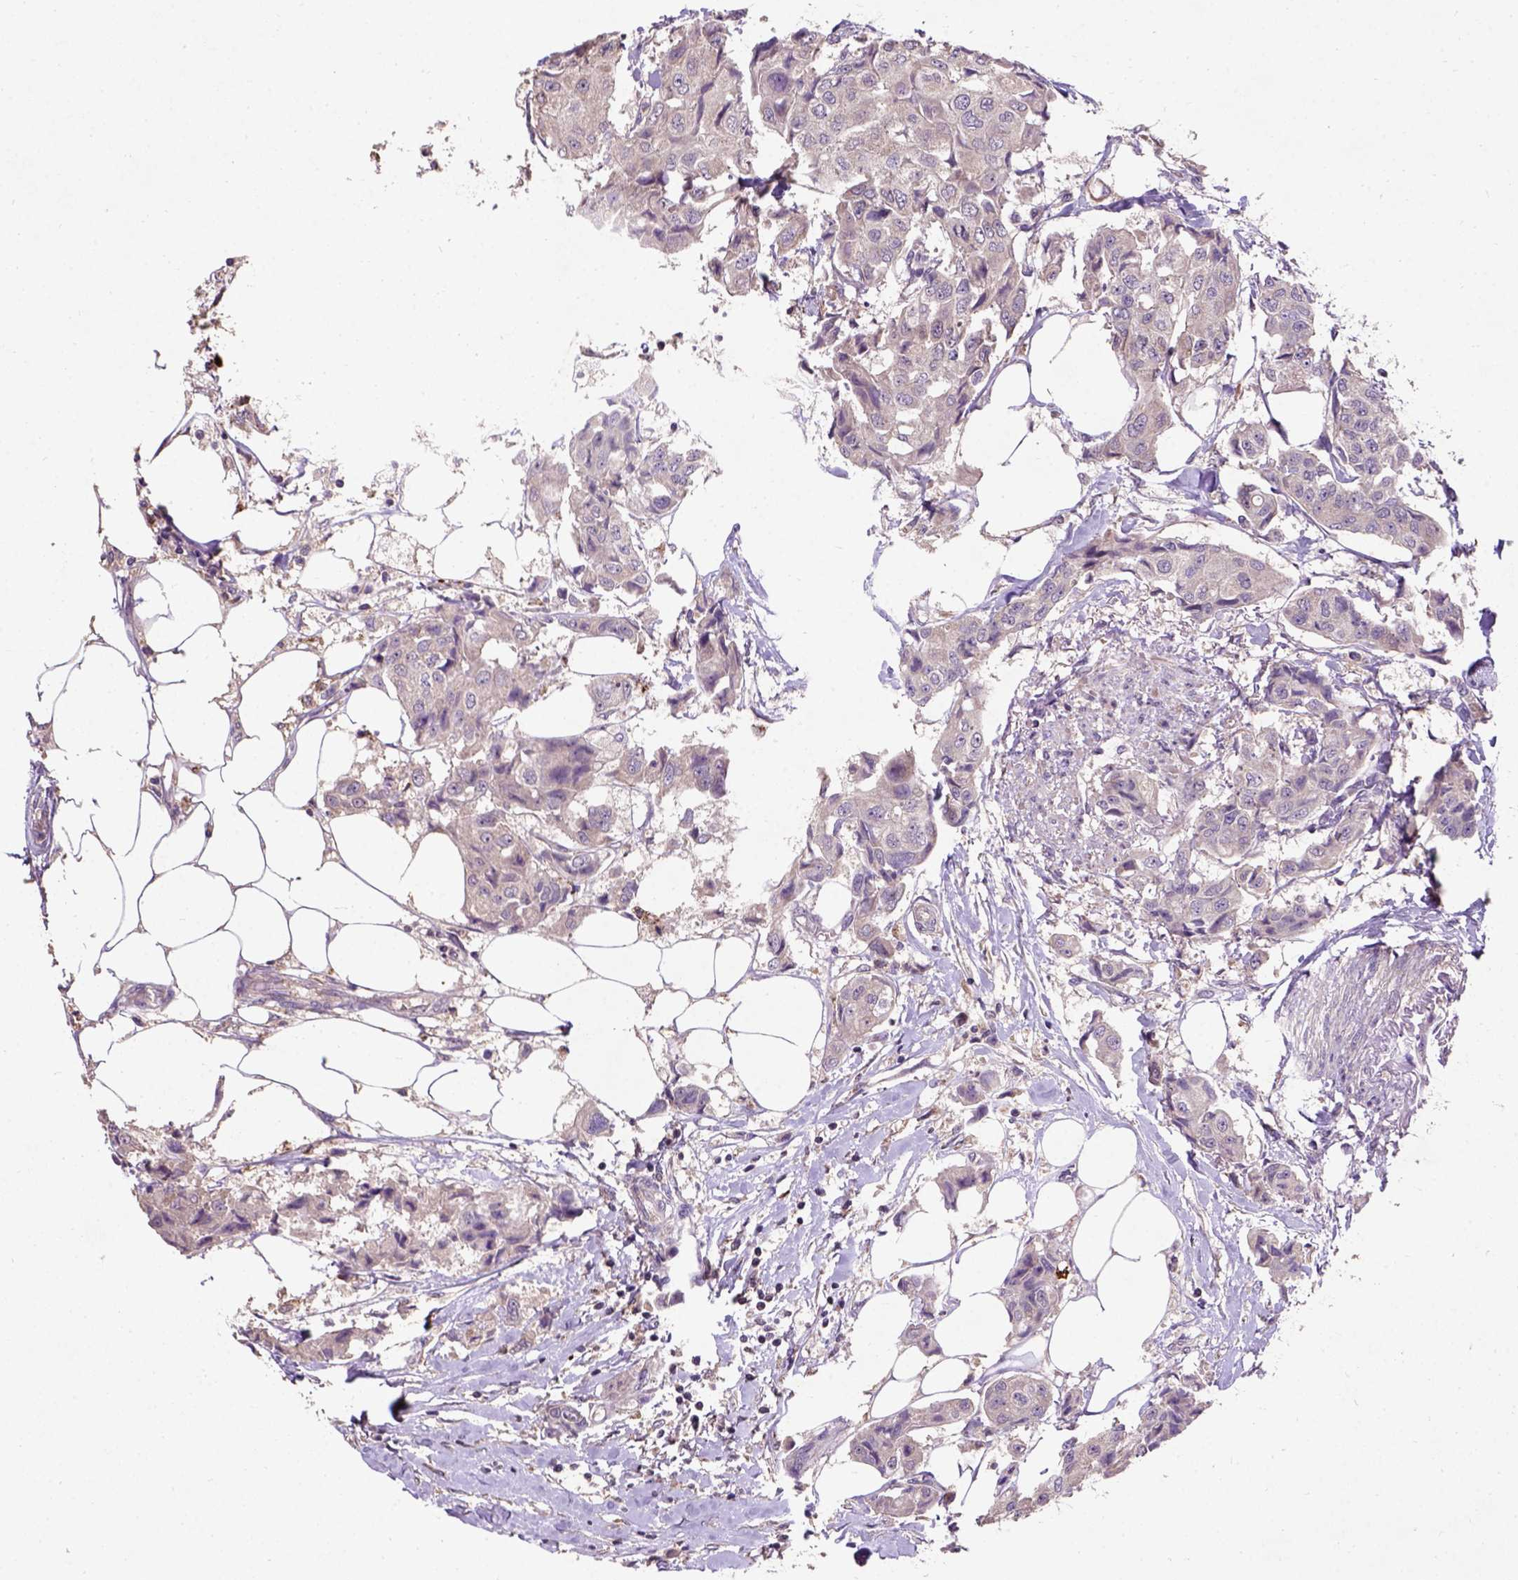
{"staining": {"intensity": "negative", "quantity": "none", "location": "none"}, "tissue": "breast cancer", "cell_type": "Tumor cells", "image_type": "cancer", "snomed": [{"axis": "morphology", "description": "Duct carcinoma"}, {"axis": "topography", "description": "Breast"}, {"axis": "topography", "description": "Lymph node"}], "caption": "High magnification brightfield microscopy of breast cancer stained with DAB (3,3'-diaminobenzidine) (brown) and counterstained with hematoxylin (blue): tumor cells show no significant positivity.", "gene": "KBTBD8", "patient": {"sex": "female", "age": 80}}